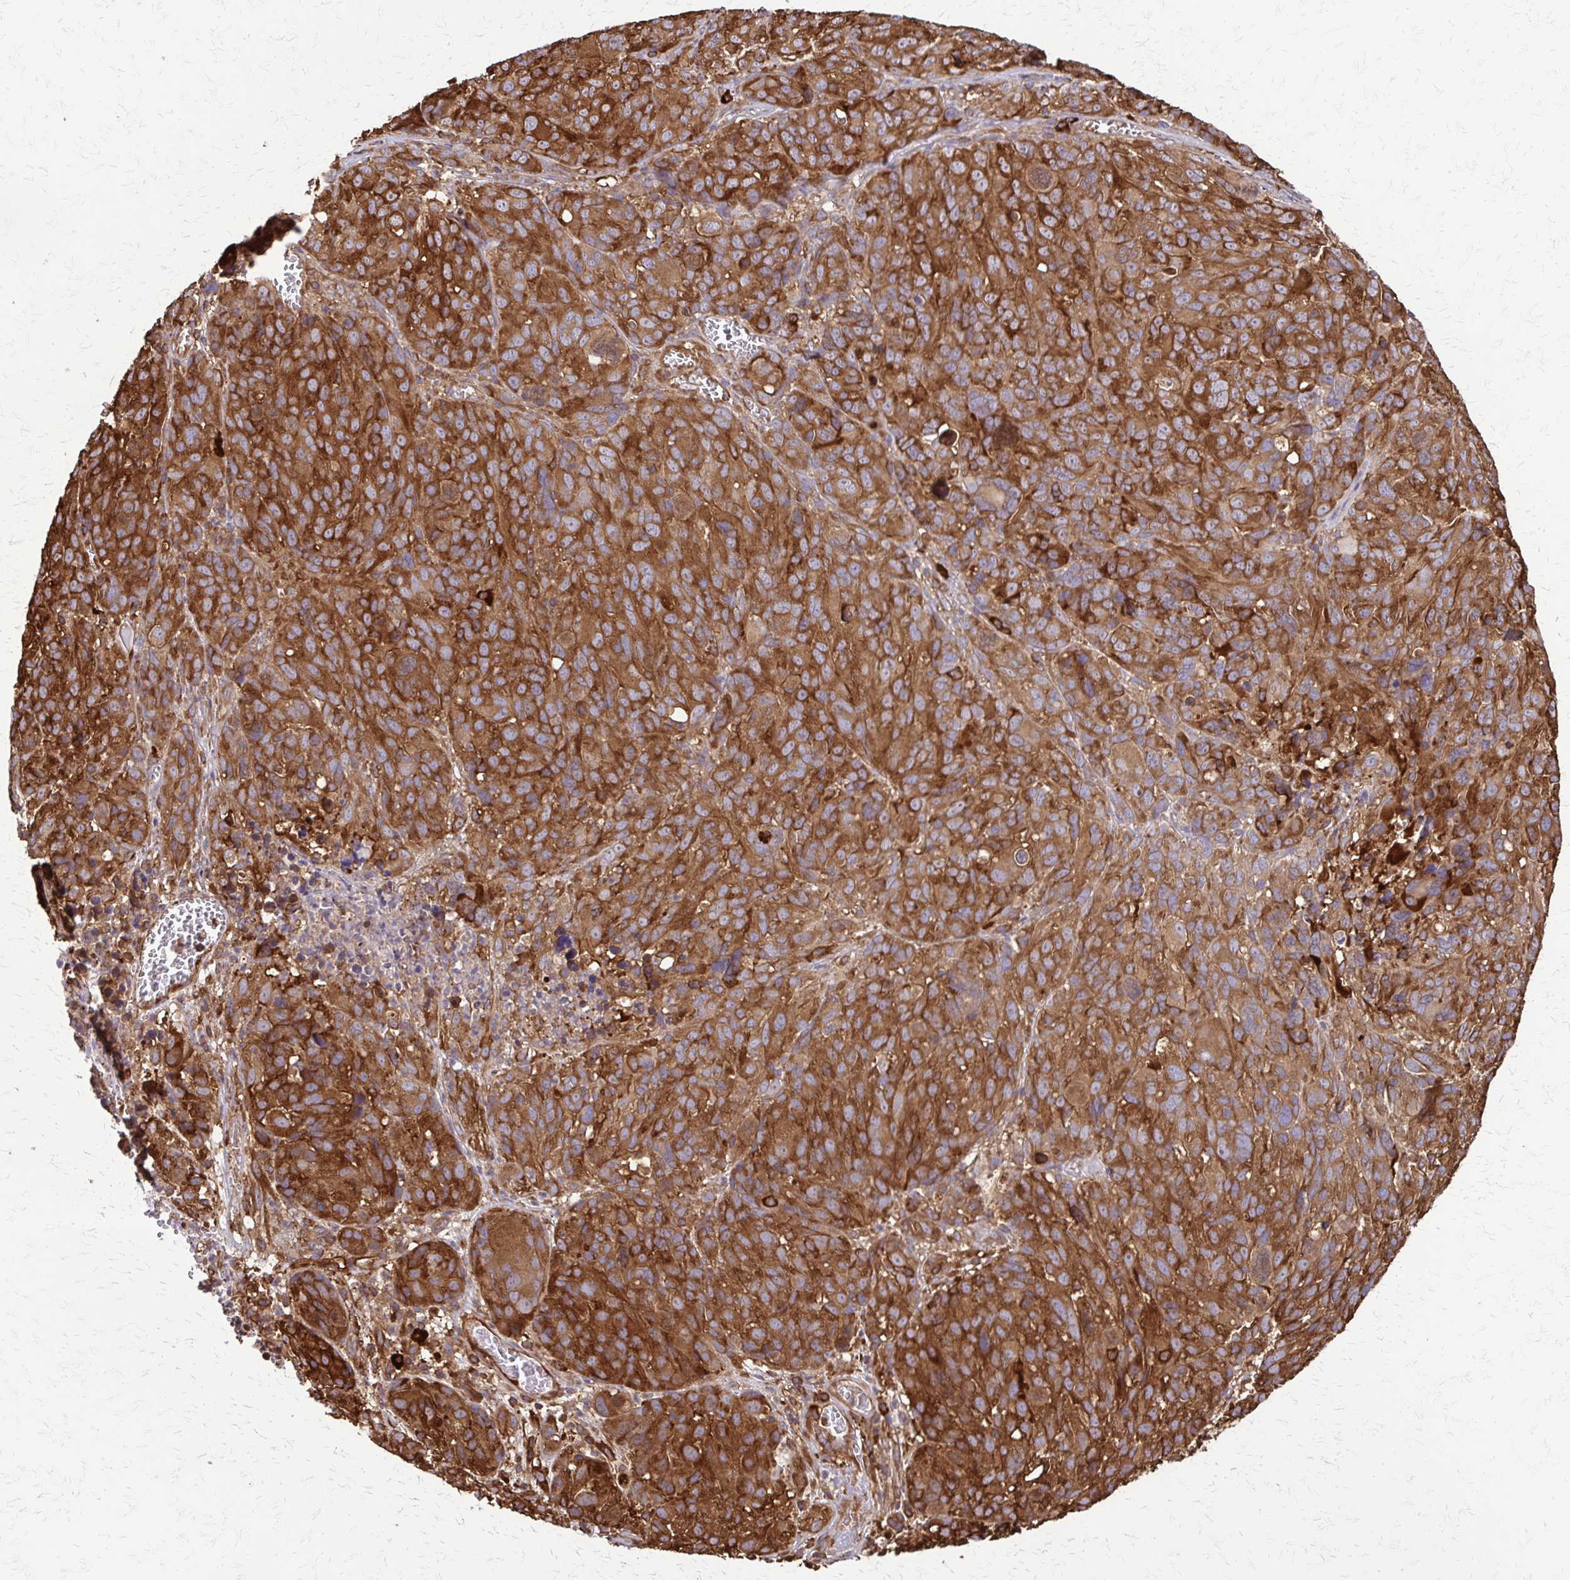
{"staining": {"intensity": "strong", "quantity": ">75%", "location": "cytoplasmic/membranous"}, "tissue": "melanoma", "cell_type": "Tumor cells", "image_type": "cancer", "snomed": [{"axis": "morphology", "description": "Malignant melanoma, NOS"}, {"axis": "topography", "description": "Skin"}], "caption": "Approximately >75% of tumor cells in human malignant melanoma reveal strong cytoplasmic/membranous protein staining as visualized by brown immunohistochemical staining.", "gene": "EEF2", "patient": {"sex": "male", "age": 51}}